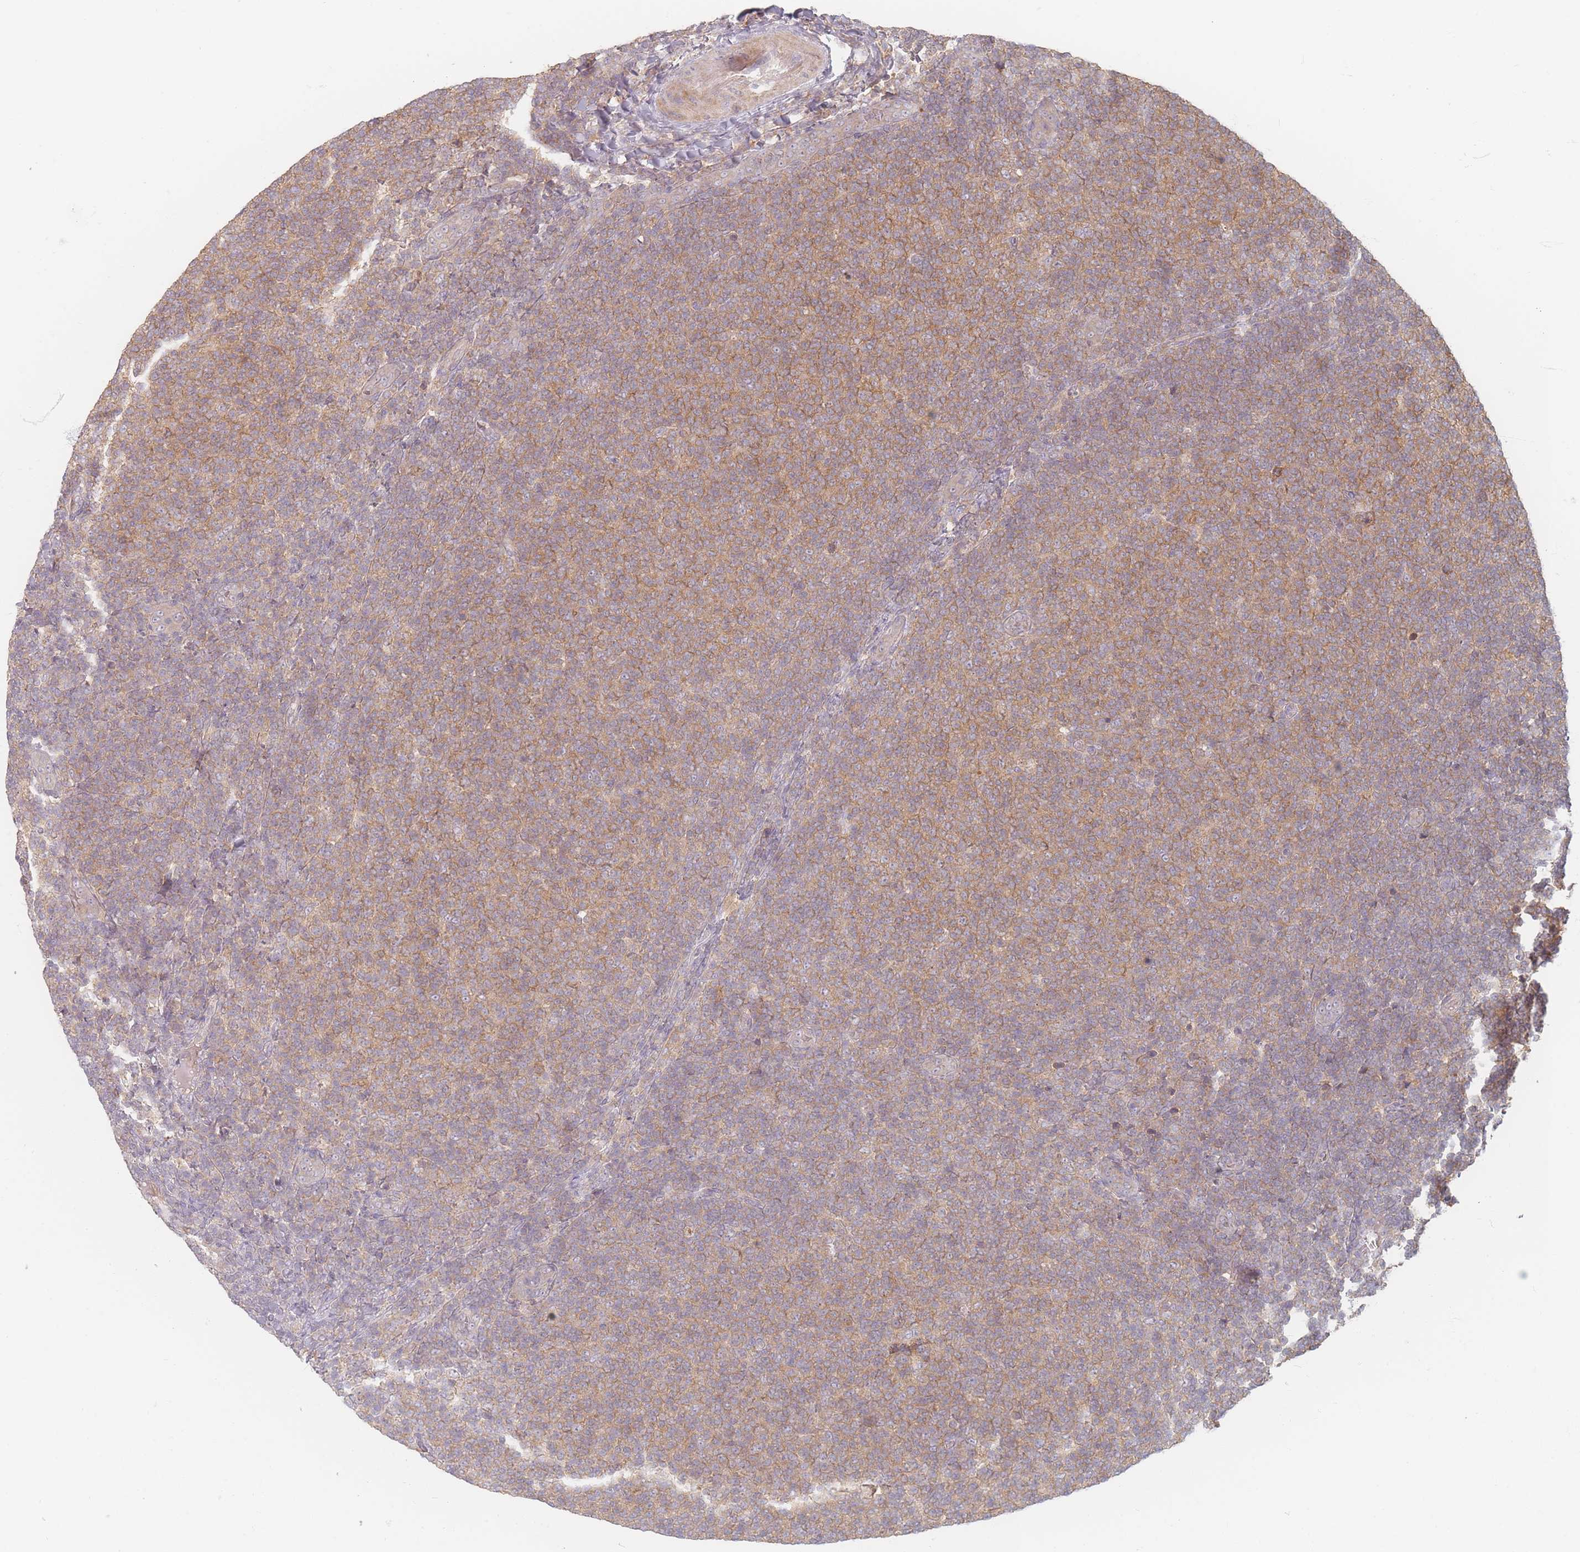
{"staining": {"intensity": "moderate", "quantity": ">75%", "location": "cytoplasmic/membranous"}, "tissue": "lymphoma", "cell_type": "Tumor cells", "image_type": "cancer", "snomed": [{"axis": "morphology", "description": "Malignant lymphoma, non-Hodgkin's type, Low grade"}, {"axis": "topography", "description": "Lymph node"}], "caption": "The immunohistochemical stain highlights moderate cytoplasmic/membranous expression in tumor cells of lymphoma tissue.", "gene": "SLC35F3", "patient": {"sex": "male", "age": 66}}